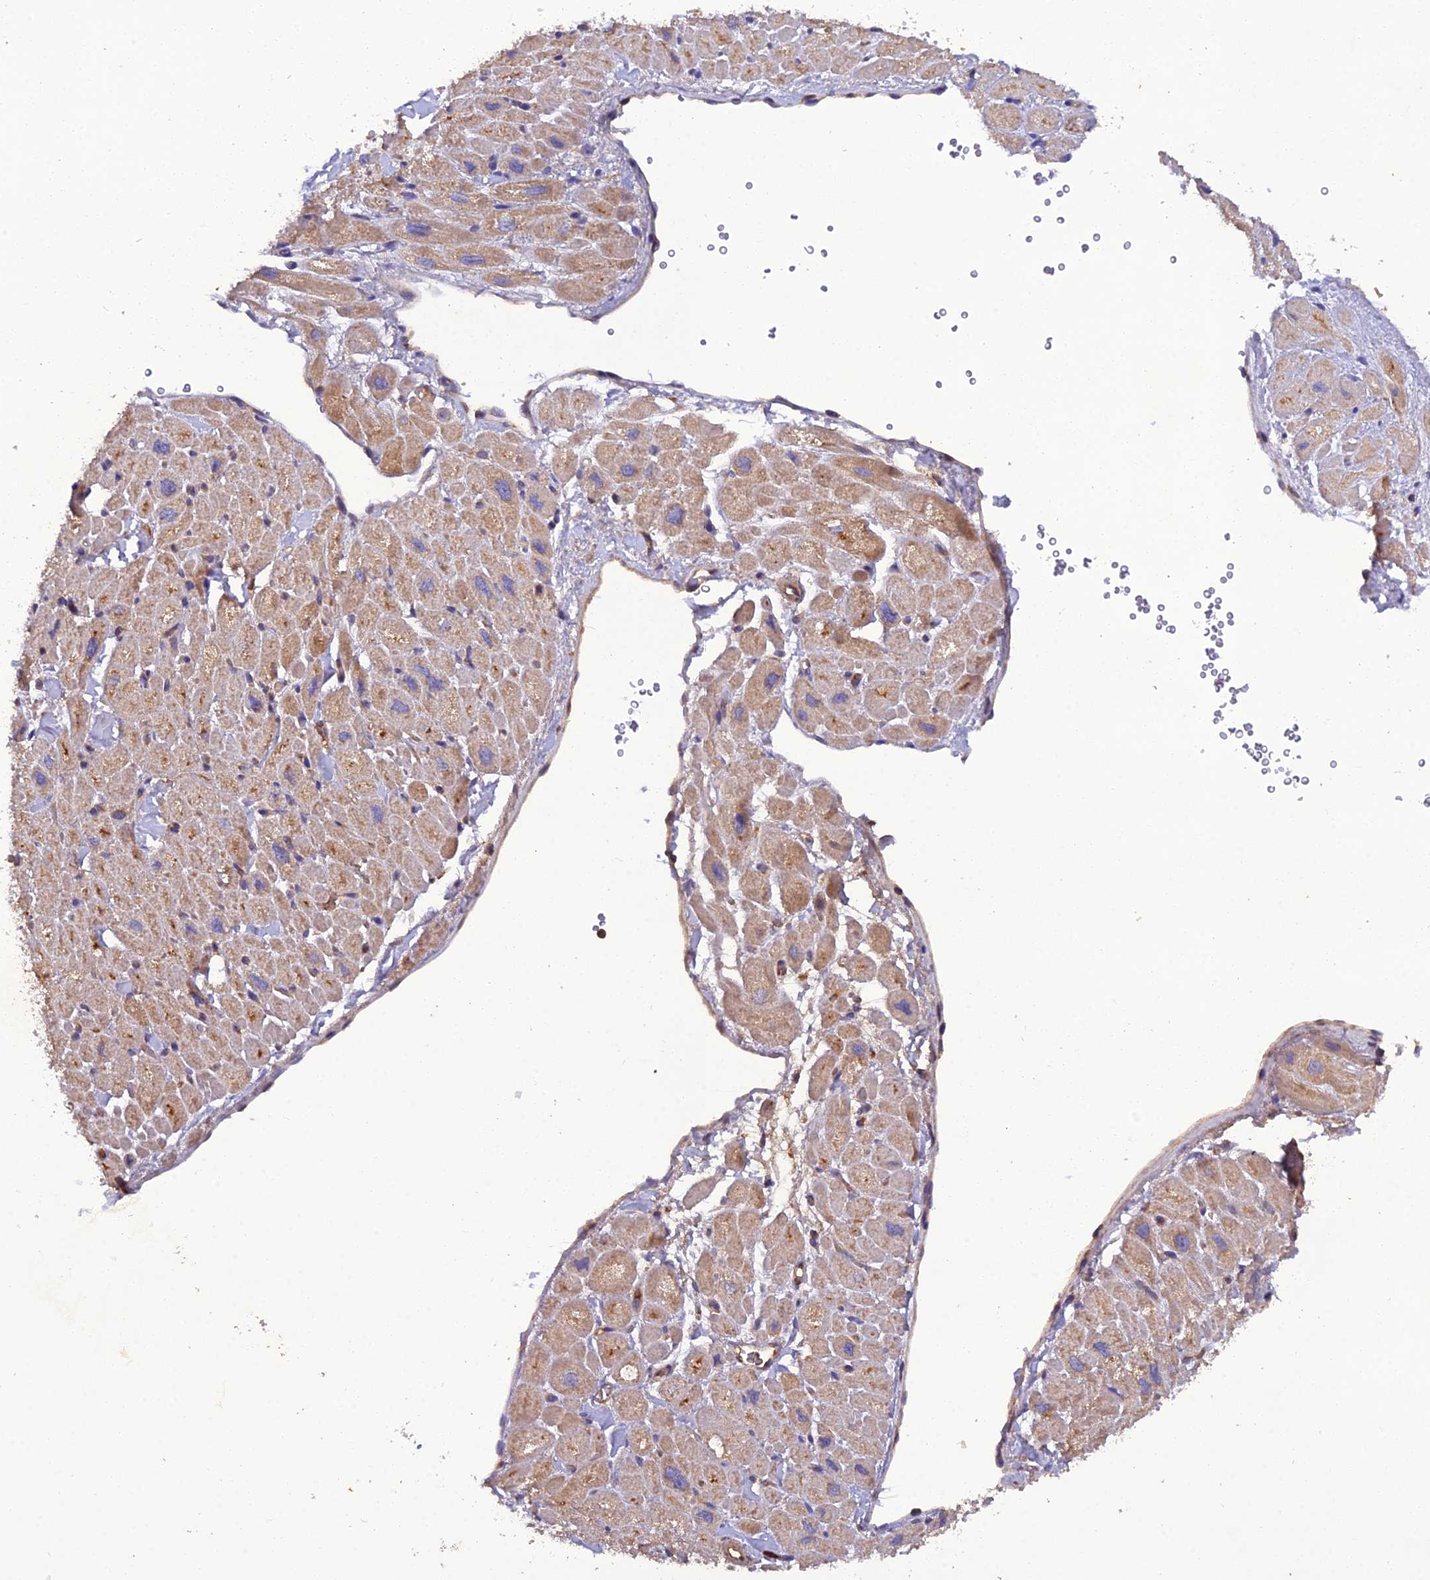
{"staining": {"intensity": "moderate", "quantity": ">75%", "location": "cytoplasmic/membranous"}, "tissue": "heart muscle", "cell_type": "Cardiomyocytes", "image_type": "normal", "snomed": [{"axis": "morphology", "description": "Normal tissue, NOS"}, {"axis": "topography", "description": "Heart"}], "caption": "This is a histology image of immunohistochemistry staining of benign heart muscle, which shows moderate expression in the cytoplasmic/membranous of cardiomyocytes.", "gene": "TMEM258", "patient": {"sex": "male", "age": 65}}